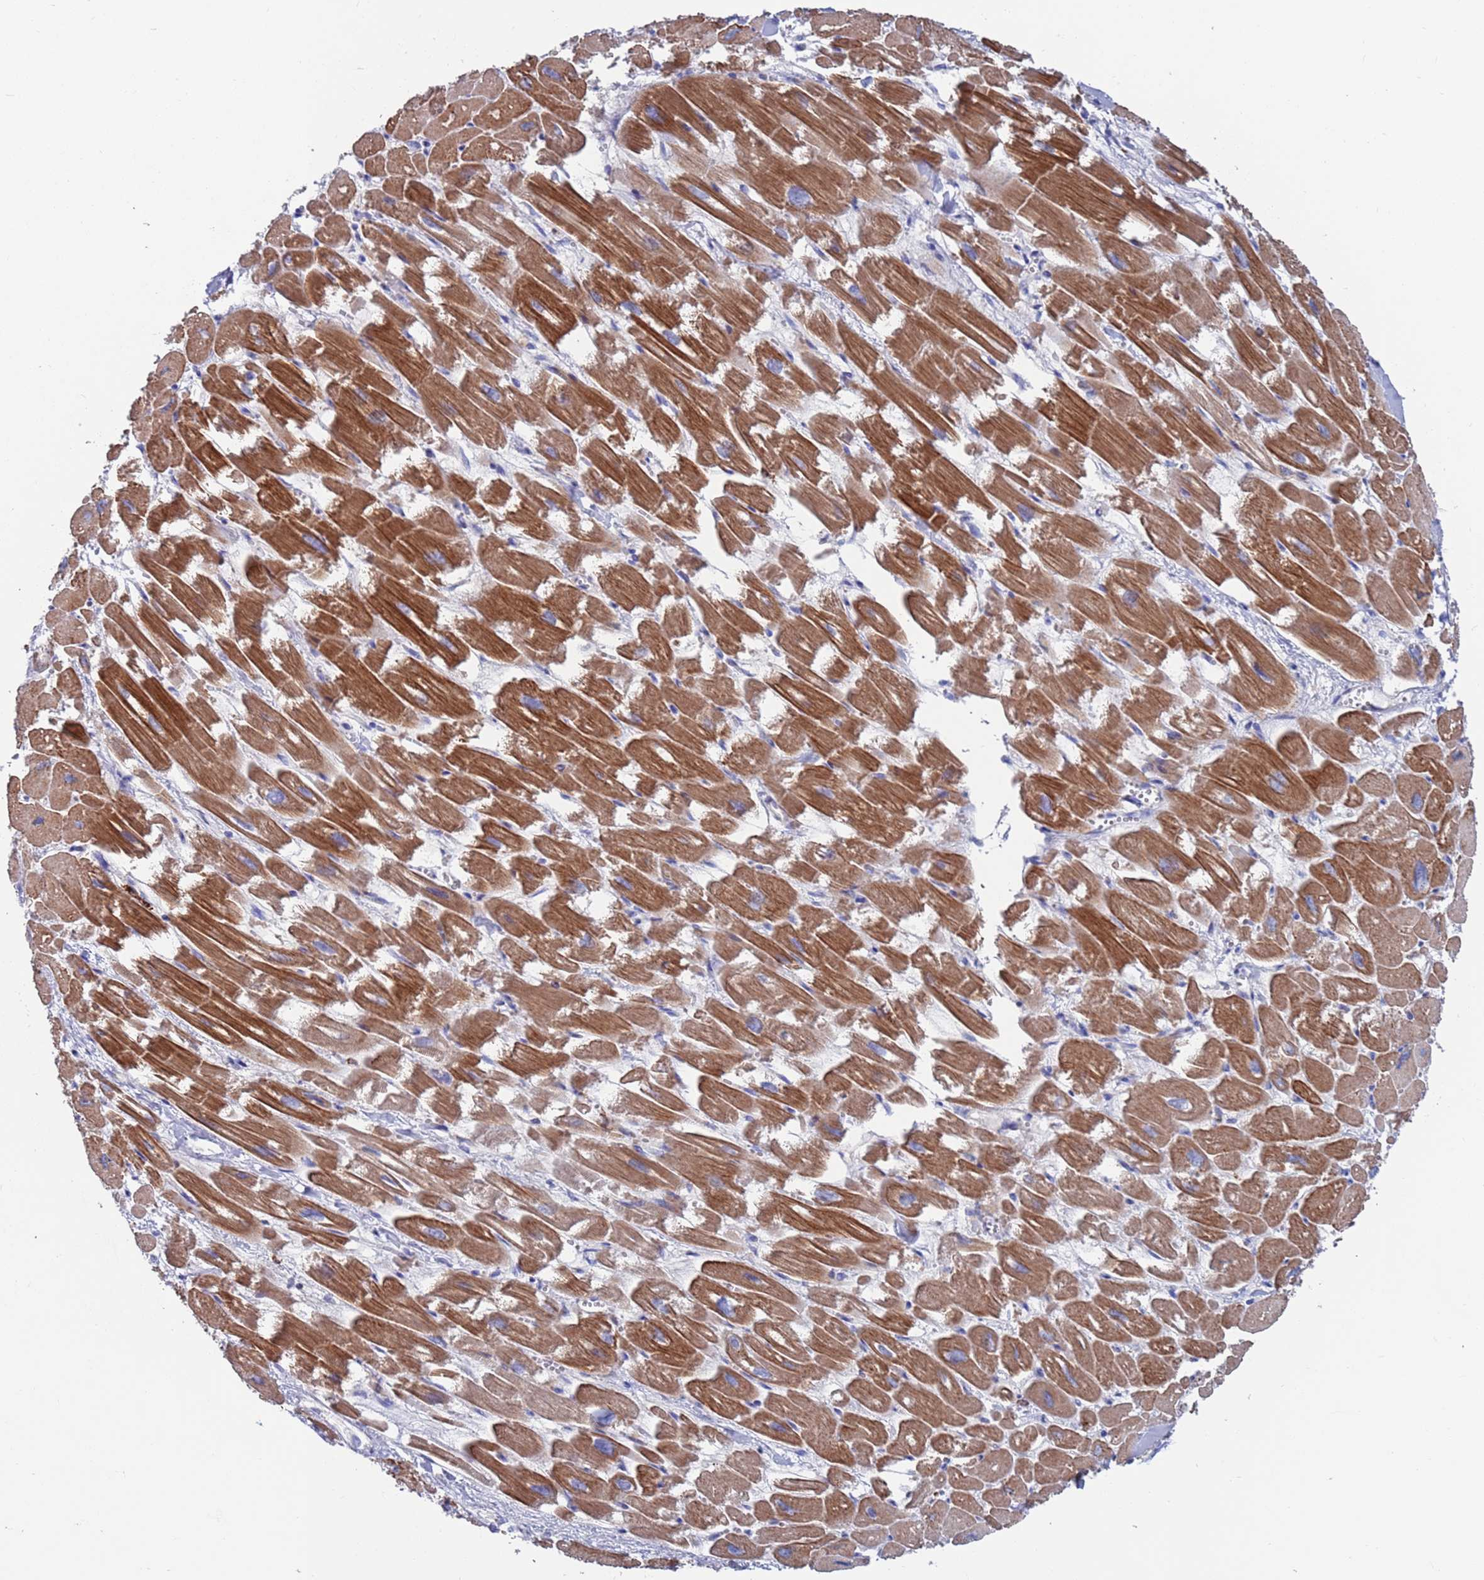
{"staining": {"intensity": "moderate", "quantity": ">75%", "location": "cytoplasmic/membranous"}, "tissue": "heart muscle", "cell_type": "Cardiomyocytes", "image_type": "normal", "snomed": [{"axis": "morphology", "description": "Normal tissue, NOS"}, {"axis": "topography", "description": "Heart"}], "caption": "High-magnification brightfield microscopy of normal heart muscle stained with DAB (brown) and counterstained with hematoxylin (blue). cardiomyocytes exhibit moderate cytoplasmic/membranous positivity is appreciated in approximately>75% of cells.", "gene": "GREB1L", "patient": {"sex": "male", "age": 54}}